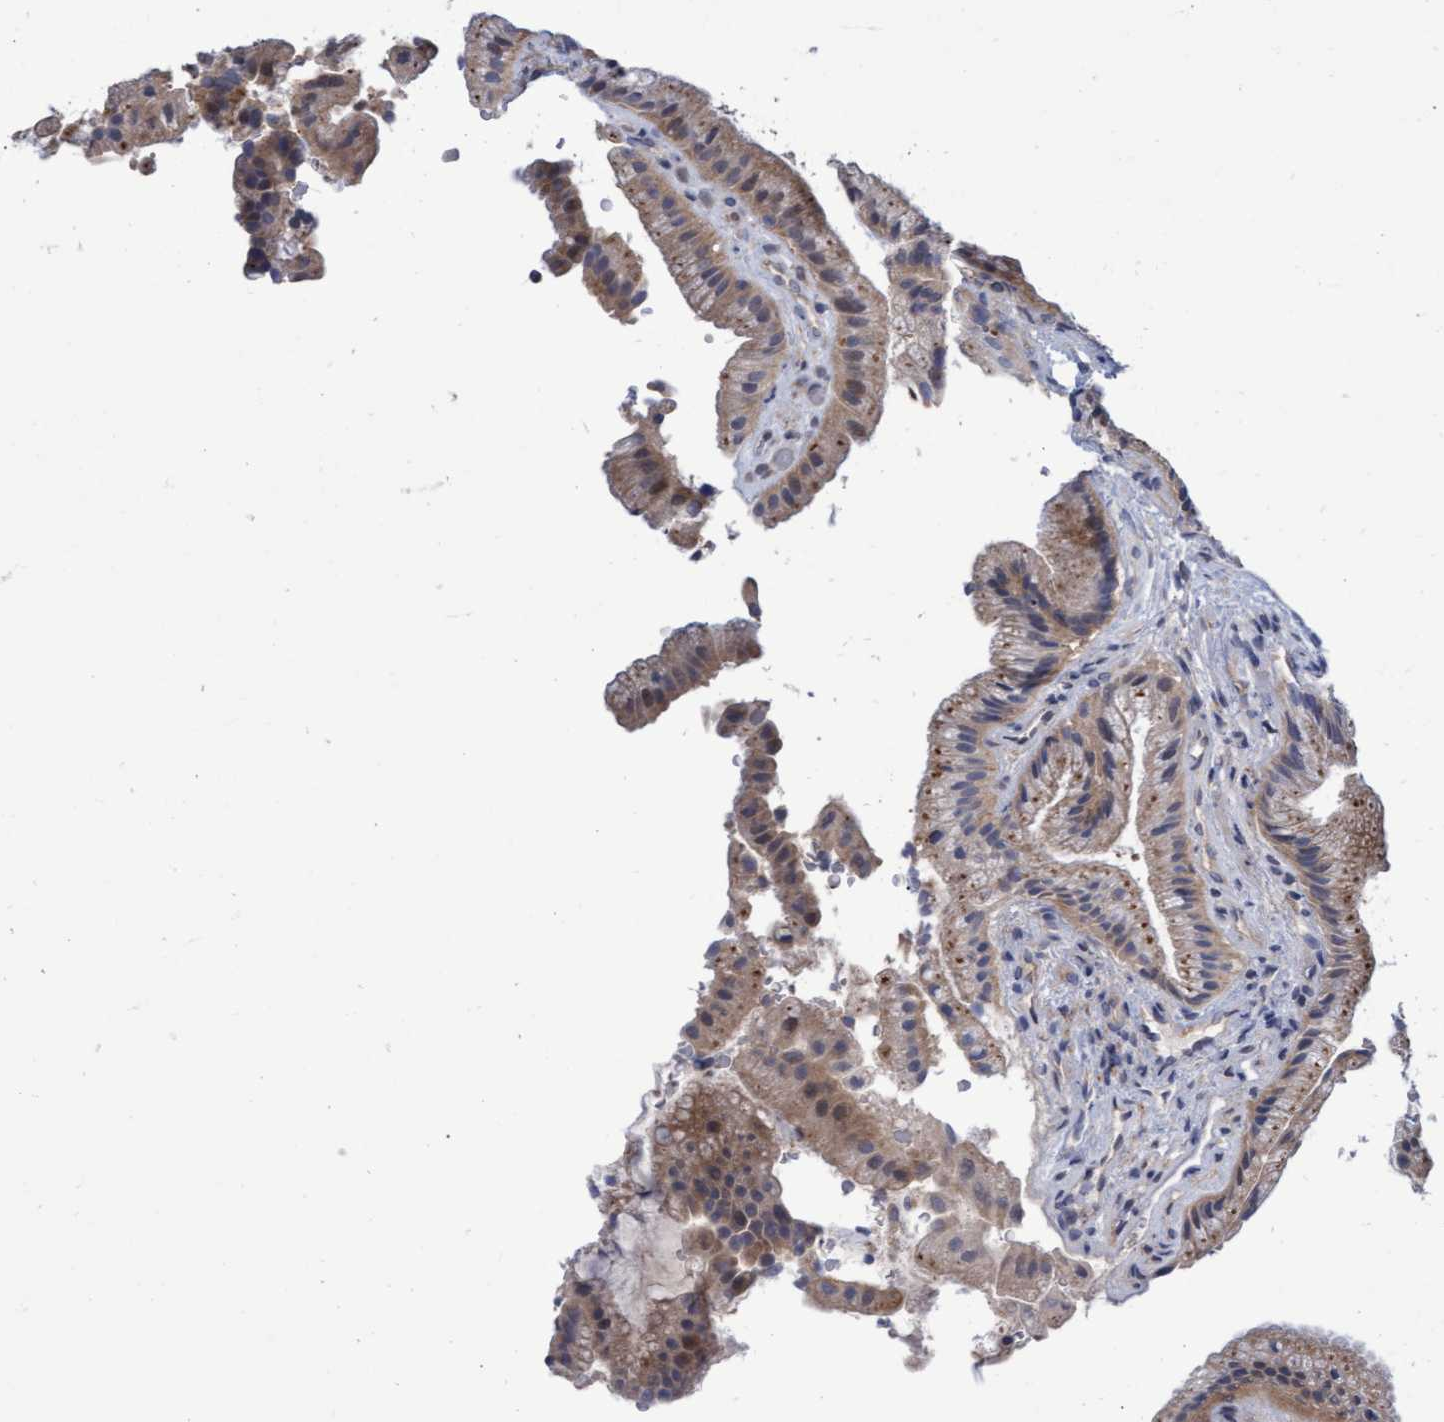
{"staining": {"intensity": "moderate", "quantity": ">75%", "location": "cytoplasmic/membranous"}, "tissue": "gallbladder", "cell_type": "Glandular cells", "image_type": "normal", "snomed": [{"axis": "morphology", "description": "Normal tissue, NOS"}, {"axis": "topography", "description": "Gallbladder"}], "caption": "Normal gallbladder displays moderate cytoplasmic/membranous expression in approximately >75% of glandular cells, visualized by immunohistochemistry.", "gene": "ABCF2", "patient": {"sex": "male", "age": 49}}